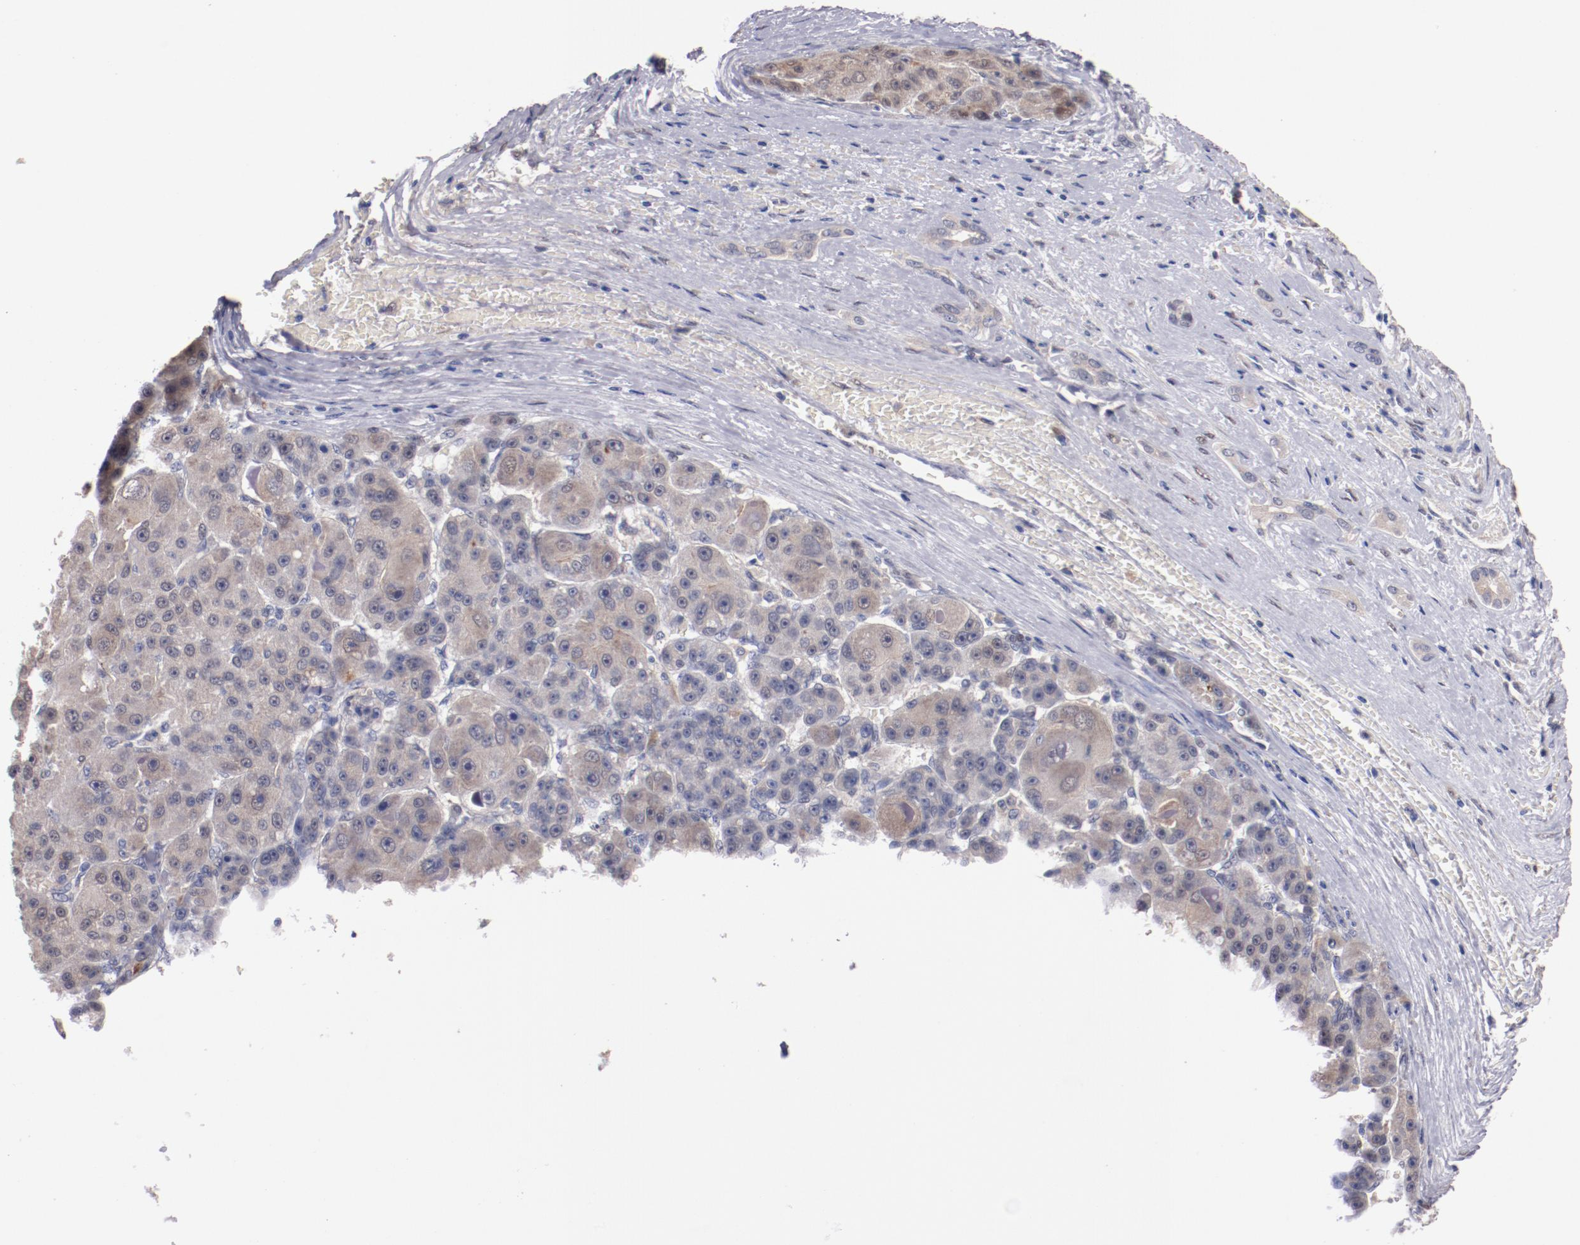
{"staining": {"intensity": "moderate", "quantity": ">75%", "location": "cytoplasmic/membranous"}, "tissue": "liver cancer", "cell_type": "Tumor cells", "image_type": "cancer", "snomed": [{"axis": "morphology", "description": "Carcinoma, Hepatocellular, NOS"}, {"axis": "topography", "description": "Liver"}], "caption": "IHC (DAB (3,3'-diaminobenzidine)) staining of liver cancer (hepatocellular carcinoma) shows moderate cytoplasmic/membranous protein positivity in approximately >75% of tumor cells. (DAB IHC, brown staining for protein, blue staining for nuclei).", "gene": "FAM81A", "patient": {"sex": "male", "age": 76}}